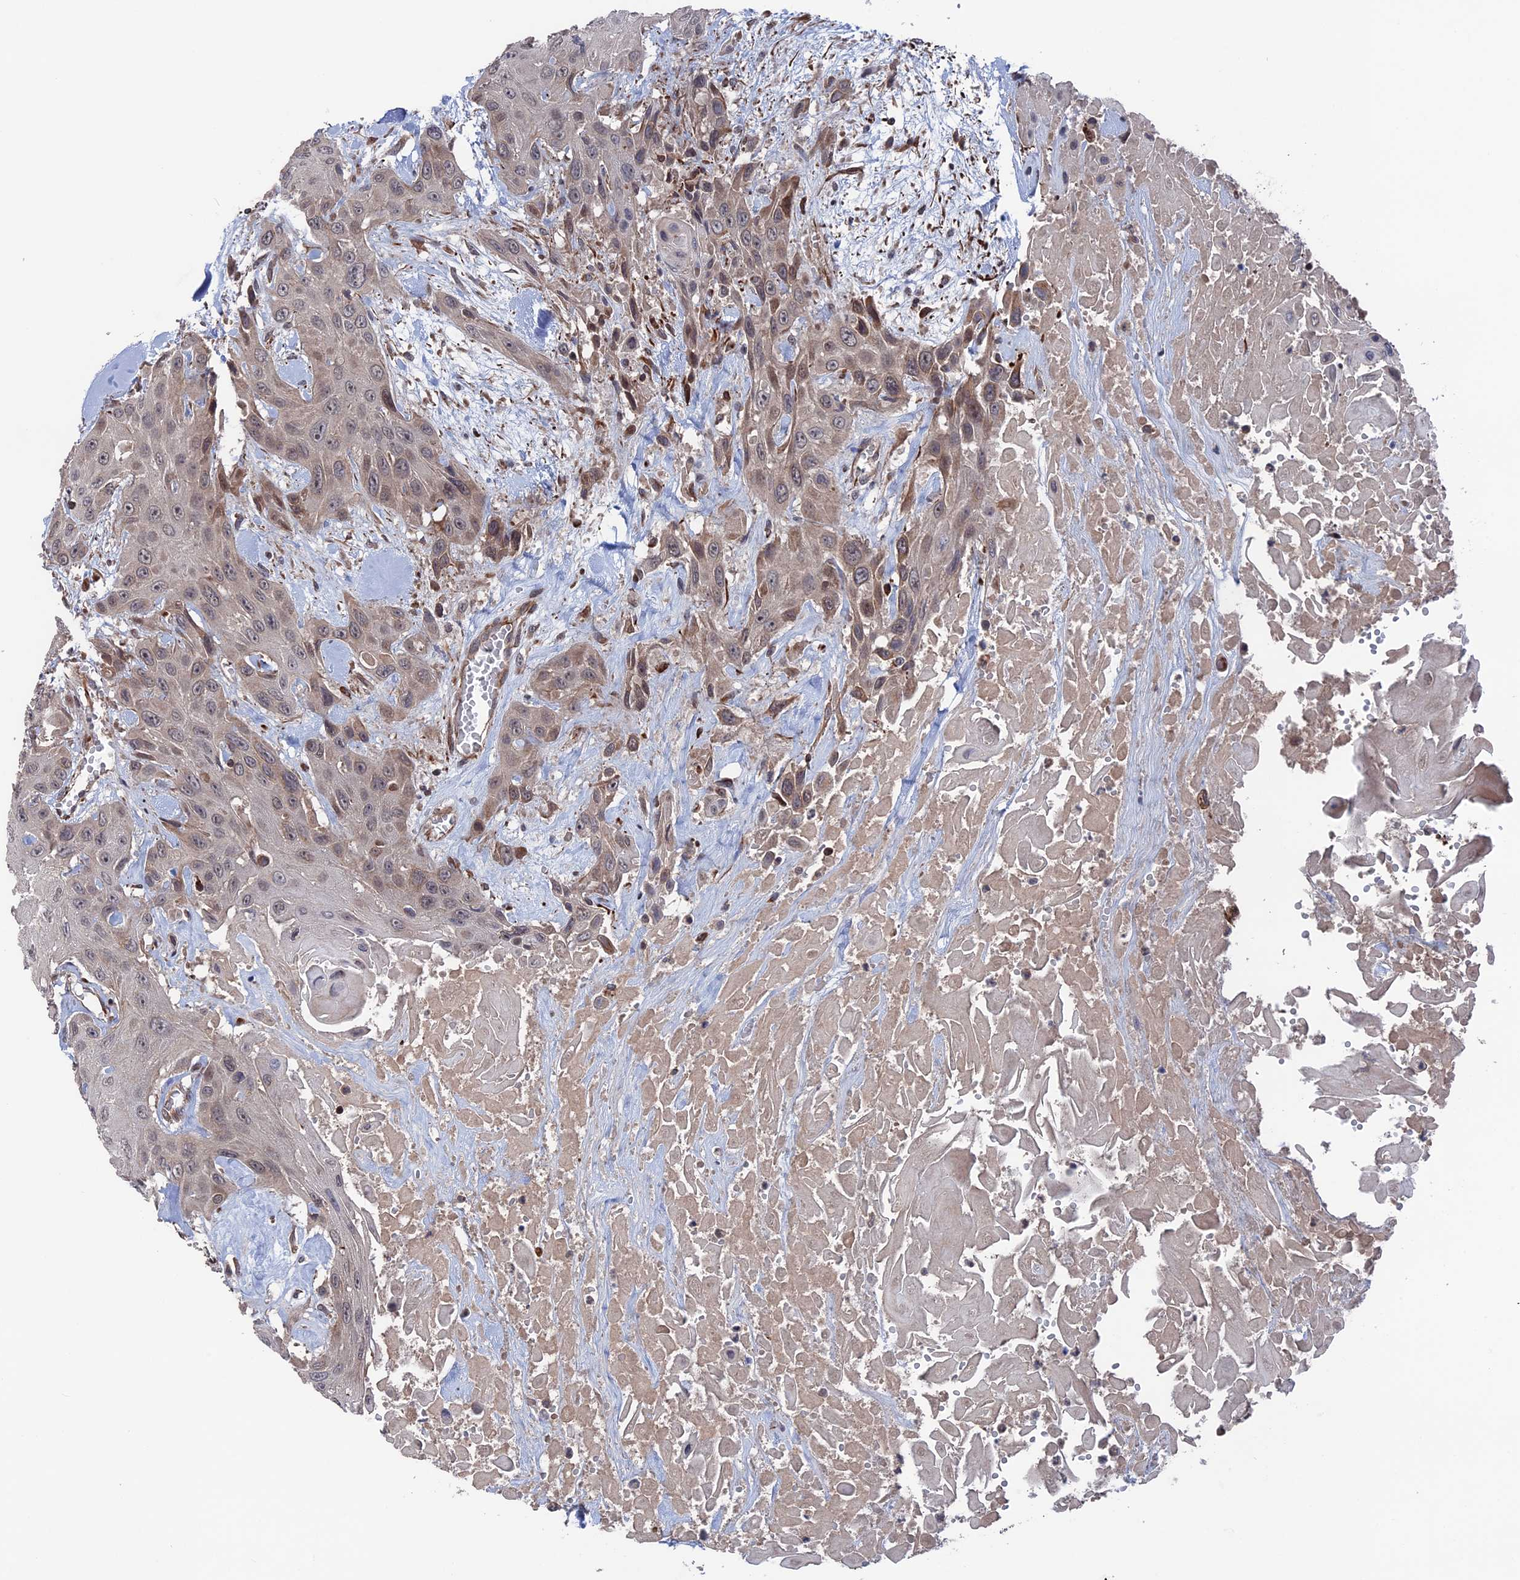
{"staining": {"intensity": "weak", "quantity": "<25%", "location": "cytoplasmic/membranous"}, "tissue": "head and neck cancer", "cell_type": "Tumor cells", "image_type": "cancer", "snomed": [{"axis": "morphology", "description": "Squamous cell carcinoma, NOS"}, {"axis": "topography", "description": "Head-Neck"}], "caption": "High power microscopy micrograph of an immunohistochemistry histopathology image of head and neck cancer (squamous cell carcinoma), revealing no significant positivity in tumor cells.", "gene": "PLA2G15", "patient": {"sex": "male", "age": 81}}